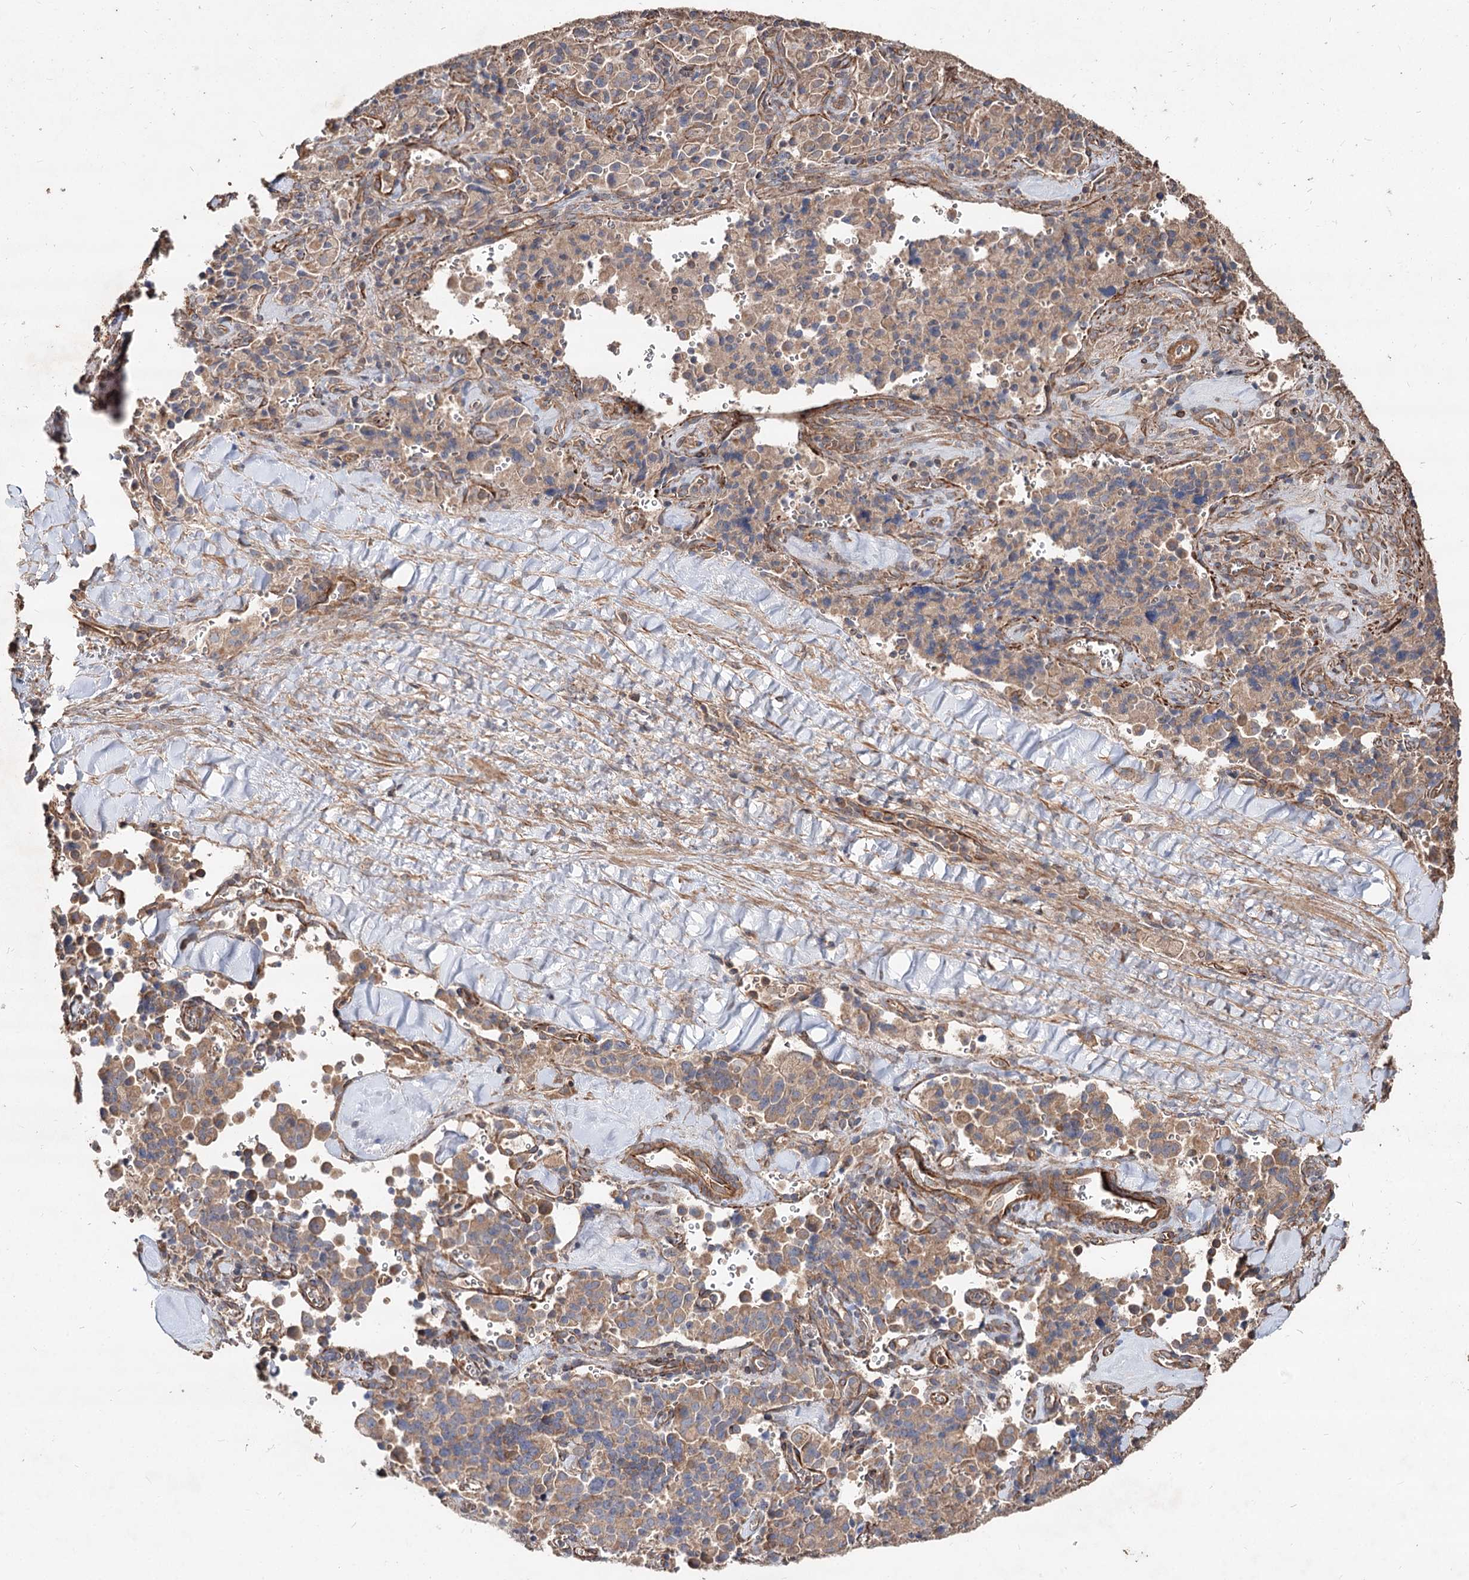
{"staining": {"intensity": "moderate", "quantity": ">75%", "location": "cytoplasmic/membranous"}, "tissue": "pancreatic cancer", "cell_type": "Tumor cells", "image_type": "cancer", "snomed": [{"axis": "morphology", "description": "Adenocarcinoma, NOS"}, {"axis": "topography", "description": "Pancreas"}], "caption": "Immunohistochemical staining of human pancreatic cancer (adenocarcinoma) displays medium levels of moderate cytoplasmic/membranous protein staining in approximately >75% of tumor cells.", "gene": "SPART", "patient": {"sex": "male", "age": 65}}